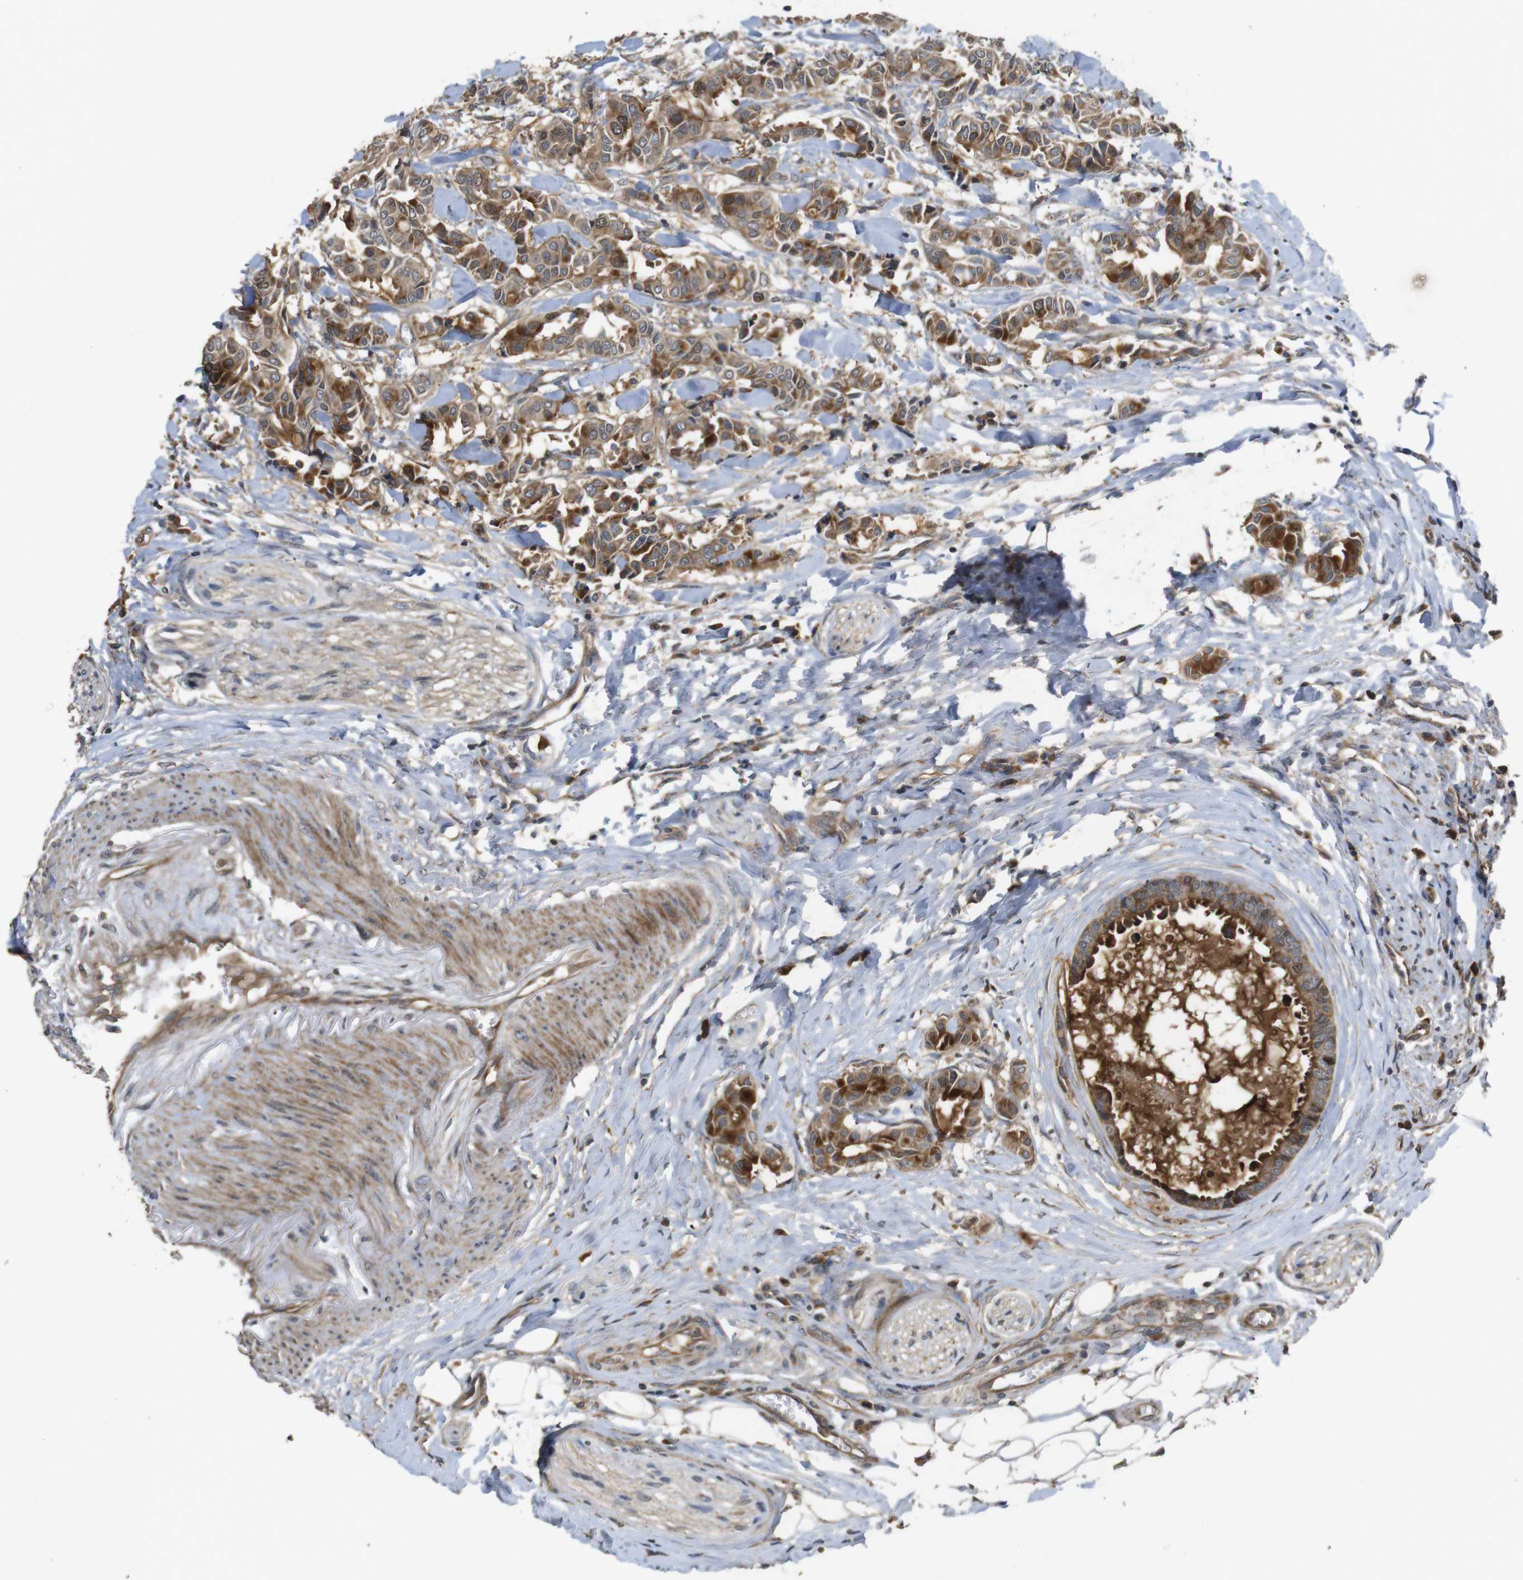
{"staining": {"intensity": "moderate", "quantity": ">75%", "location": "cytoplasmic/membranous,nuclear"}, "tissue": "head and neck cancer", "cell_type": "Tumor cells", "image_type": "cancer", "snomed": [{"axis": "morphology", "description": "Adenocarcinoma, NOS"}, {"axis": "topography", "description": "Salivary gland"}, {"axis": "topography", "description": "Head-Neck"}], "caption": "A photomicrograph showing moderate cytoplasmic/membranous and nuclear staining in approximately >75% of tumor cells in head and neck adenocarcinoma, as visualized by brown immunohistochemical staining.", "gene": "PCDHB10", "patient": {"sex": "female", "age": 59}}